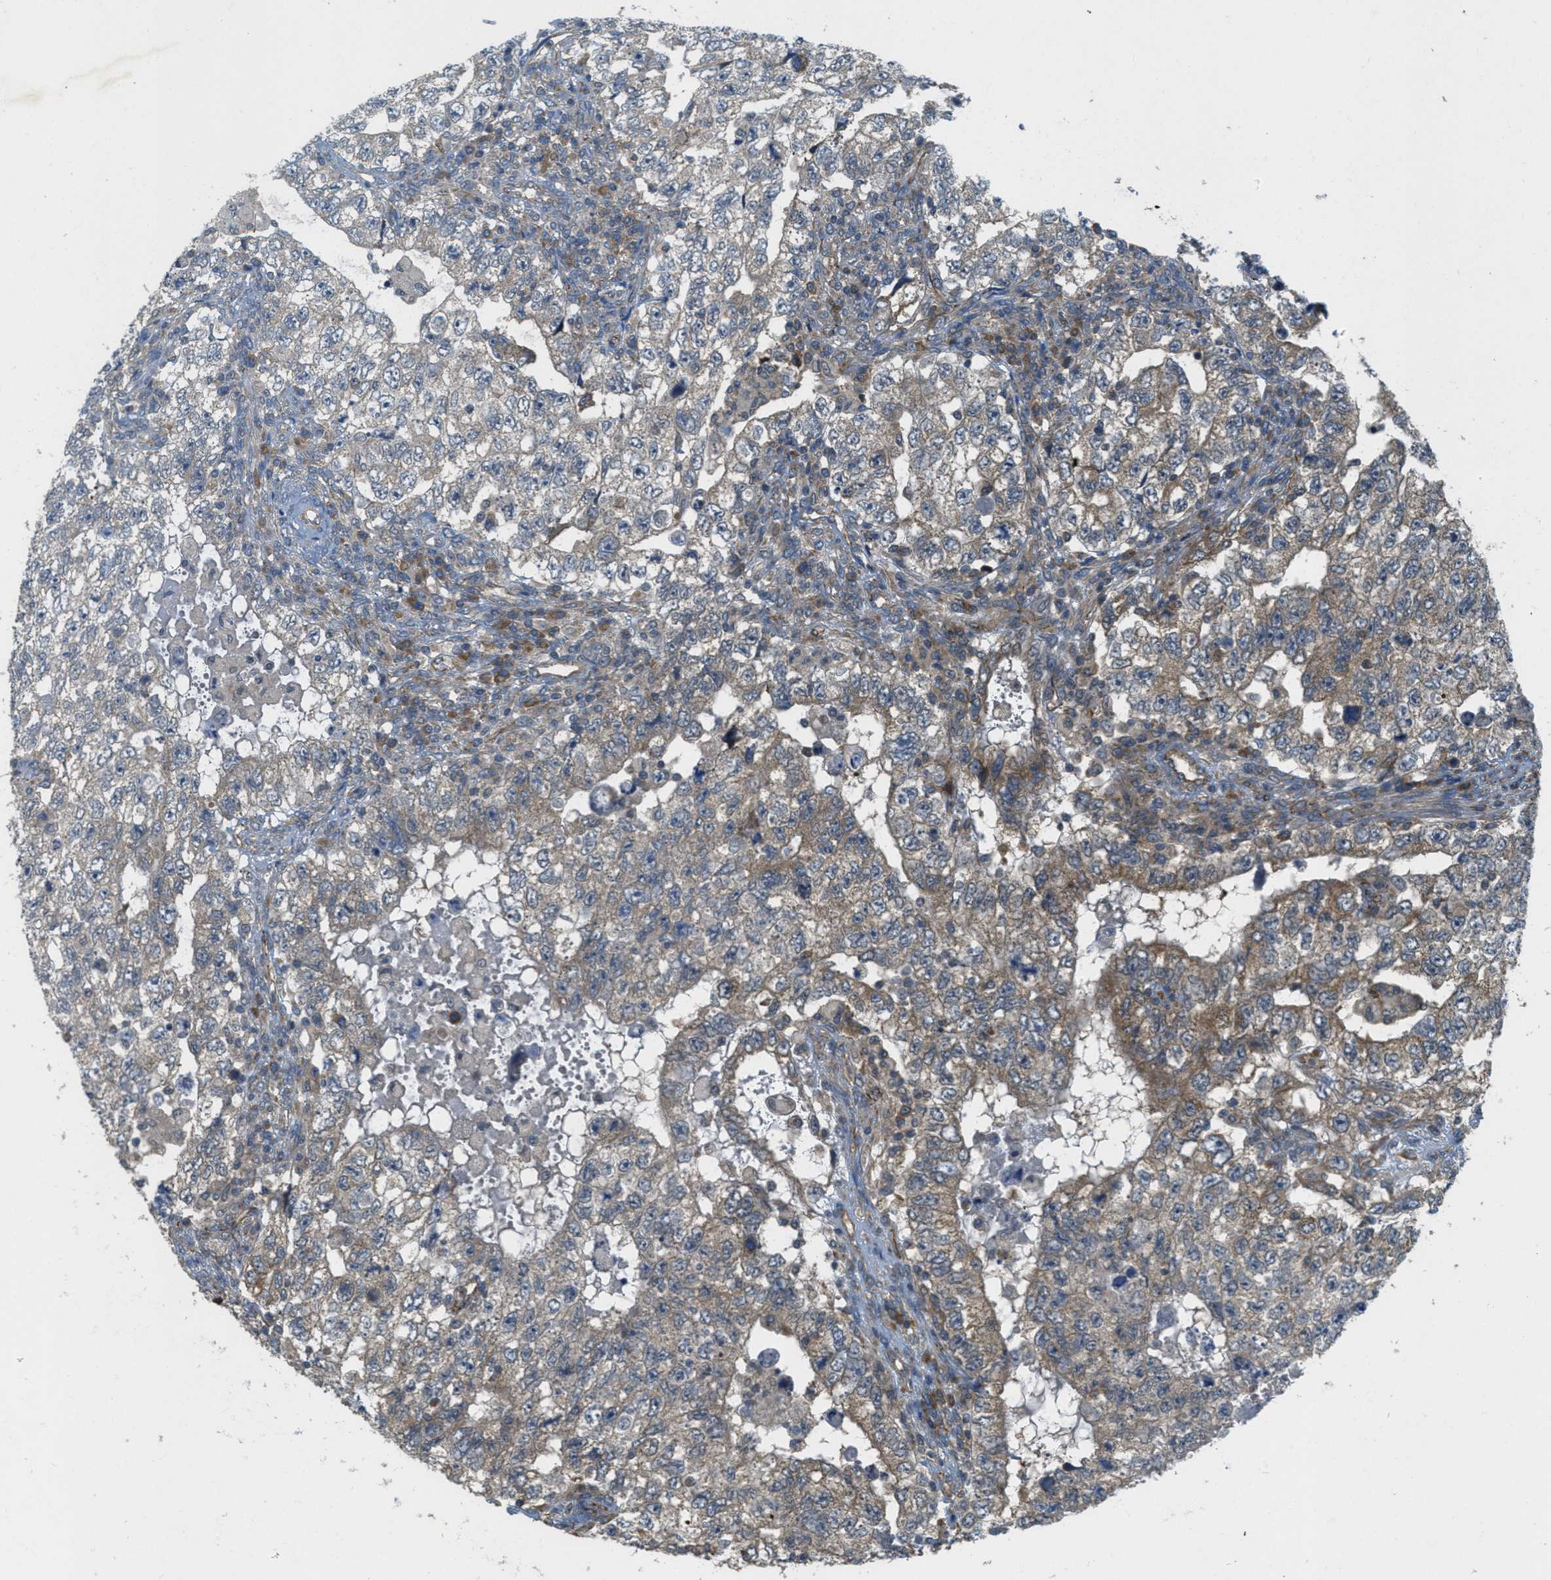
{"staining": {"intensity": "weak", "quantity": "25%-75%", "location": "cytoplasmic/membranous"}, "tissue": "testis cancer", "cell_type": "Tumor cells", "image_type": "cancer", "snomed": [{"axis": "morphology", "description": "Carcinoma, Embryonal, NOS"}, {"axis": "topography", "description": "Testis"}], "caption": "Human testis cancer (embryonal carcinoma) stained with a protein marker shows weak staining in tumor cells.", "gene": "JCAD", "patient": {"sex": "male", "age": 36}}